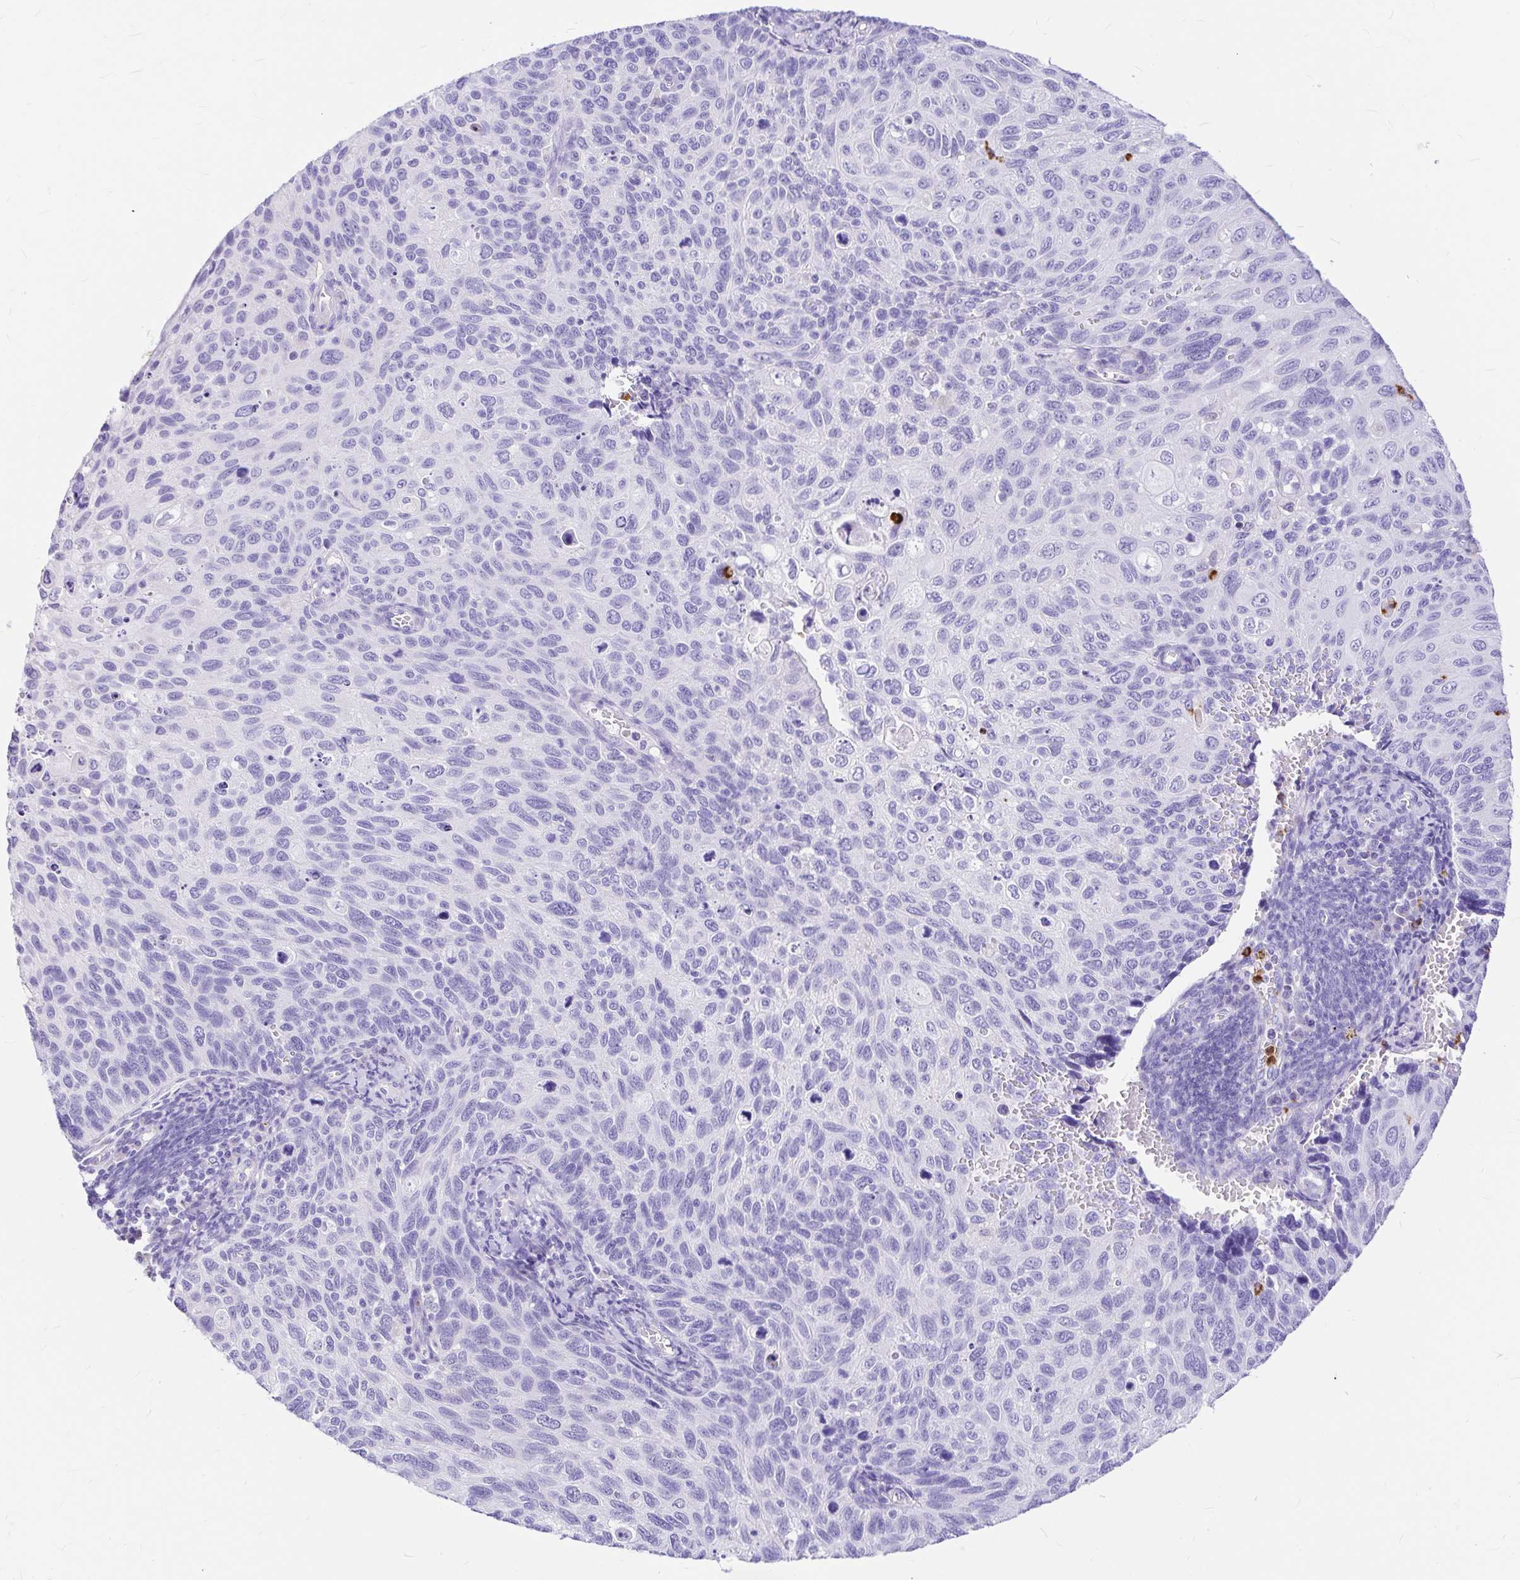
{"staining": {"intensity": "negative", "quantity": "none", "location": "none"}, "tissue": "cervical cancer", "cell_type": "Tumor cells", "image_type": "cancer", "snomed": [{"axis": "morphology", "description": "Squamous cell carcinoma, NOS"}, {"axis": "topography", "description": "Cervix"}], "caption": "Immunohistochemistry of cervical cancer demonstrates no expression in tumor cells.", "gene": "CLEC1B", "patient": {"sex": "female", "age": 70}}